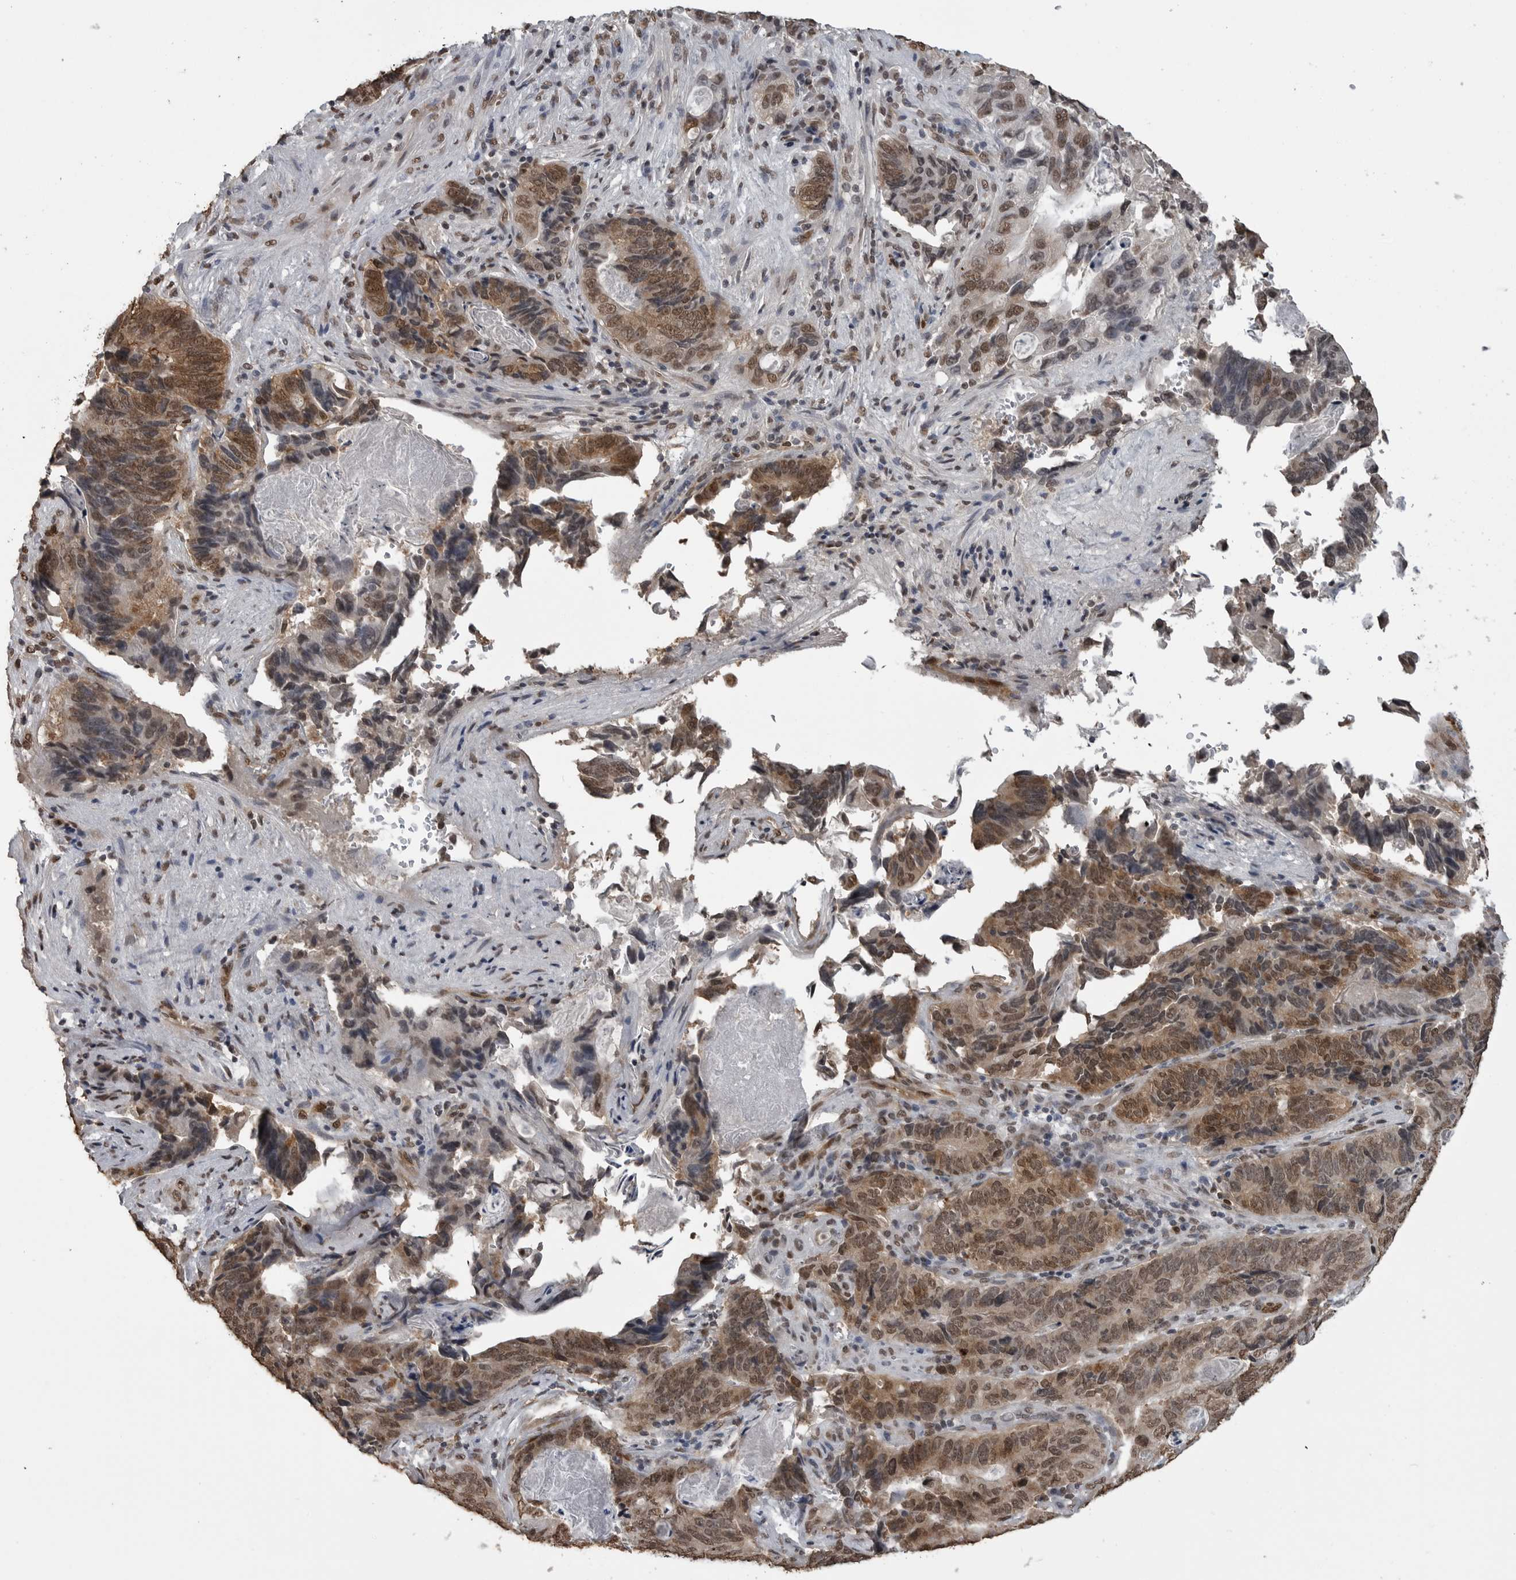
{"staining": {"intensity": "moderate", "quantity": ">75%", "location": "cytoplasmic/membranous,nuclear"}, "tissue": "stomach cancer", "cell_type": "Tumor cells", "image_type": "cancer", "snomed": [{"axis": "morphology", "description": "Normal tissue, NOS"}, {"axis": "morphology", "description": "Adenocarcinoma, NOS"}, {"axis": "topography", "description": "Stomach"}], "caption": "Stomach adenocarcinoma stained for a protein (brown) shows moderate cytoplasmic/membranous and nuclear positive expression in about >75% of tumor cells.", "gene": "SMAD2", "patient": {"sex": "female", "age": 89}}